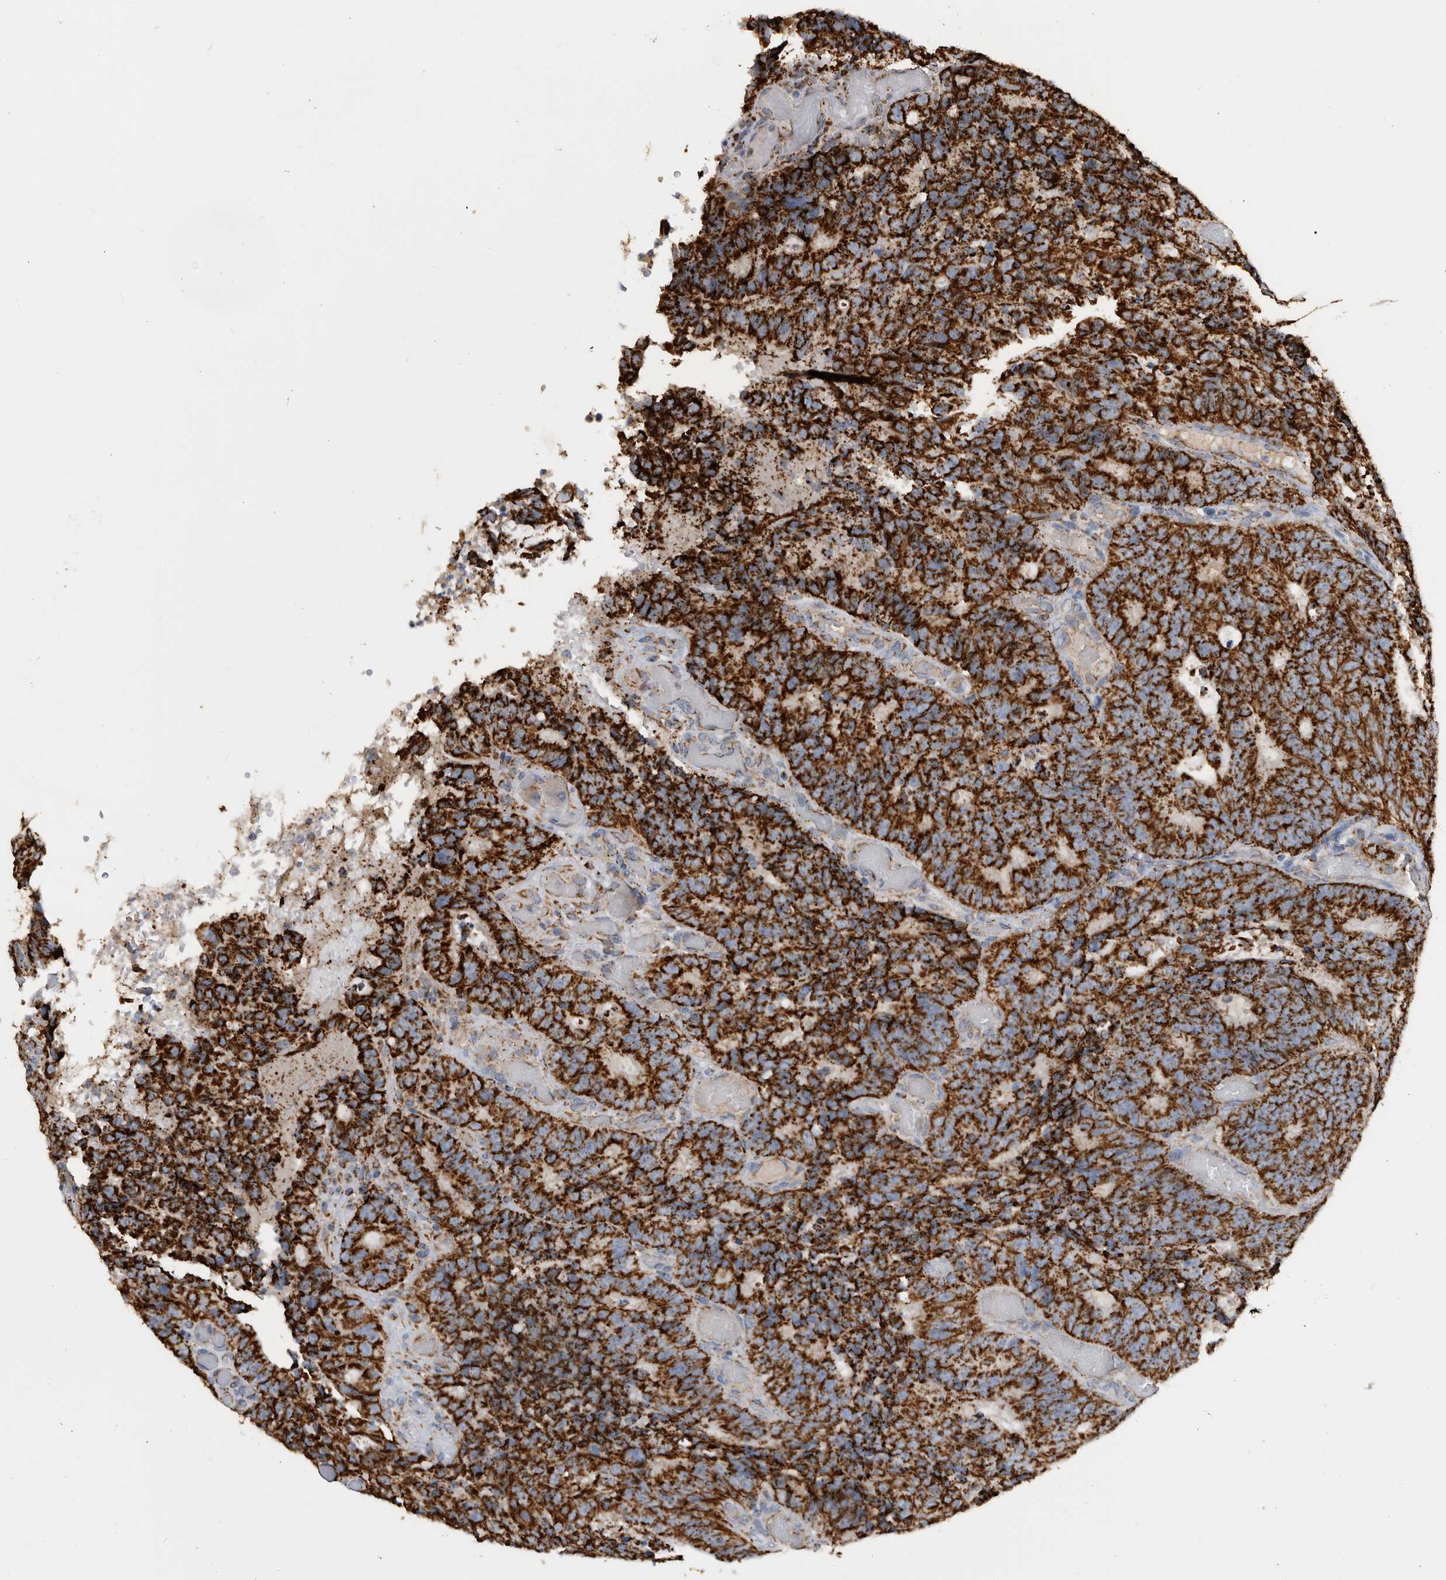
{"staining": {"intensity": "strong", "quantity": ">75%", "location": "cytoplasmic/membranous"}, "tissue": "colorectal cancer", "cell_type": "Tumor cells", "image_type": "cancer", "snomed": [{"axis": "morphology", "description": "Adenocarcinoma, NOS"}, {"axis": "topography", "description": "Colon"}], "caption": "Strong cytoplasmic/membranous expression is appreciated in approximately >75% of tumor cells in colorectal cancer.", "gene": "WFDC1", "patient": {"sex": "male", "age": 87}}